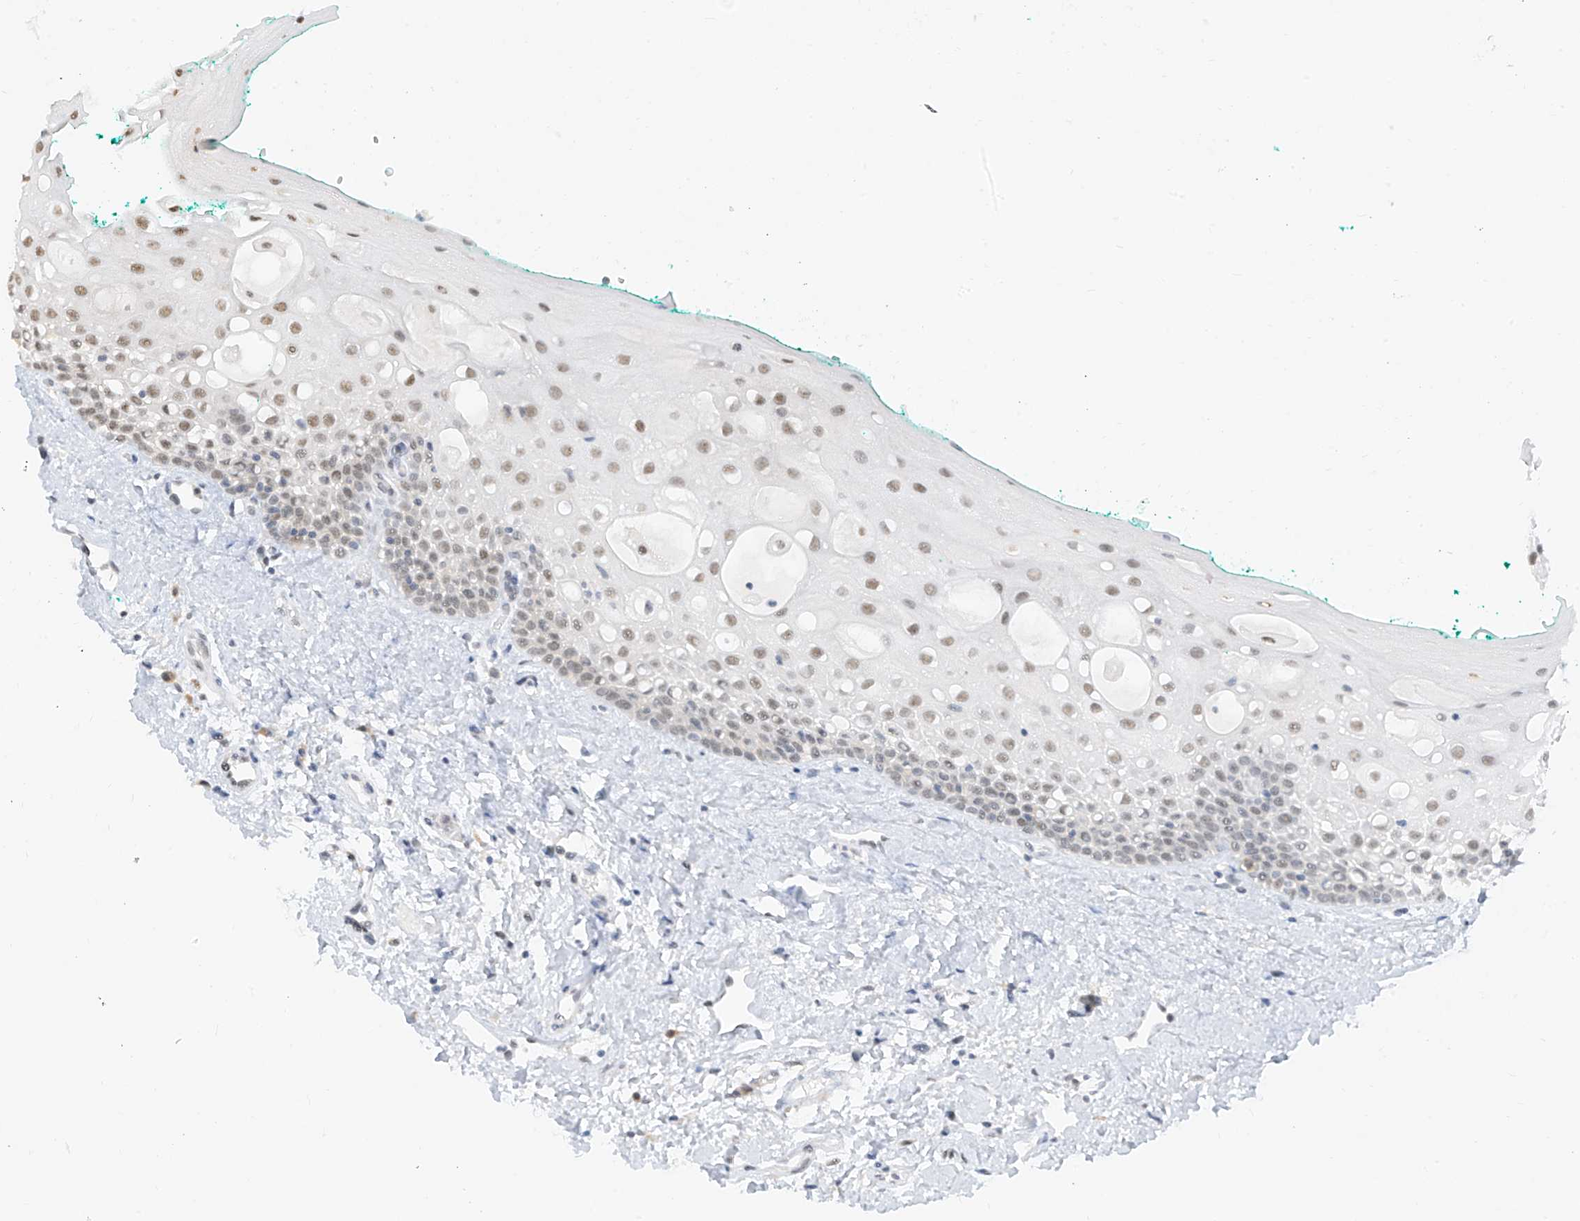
{"staining": {"intensity": "moderate", "quantity": ">75%", "location": "nuclear"}, "tissue": "oral mucosa", "cell_type": "Squamous epithelial cells", "image_type": "normal", "snomed": [{"axis": "morphology", "description": "Normal tissue, NOS"}, {"axis": "topography", "description": "Oral tissue"}], "caption": "An immunohistochemistry micrograph of unremarkable tissue is shown. Protein staining in brown labels moderate nuclear positivity in oral mucosa within squamous epithelial cells.", "gene": "ZMYM2", "patient": {"sex": "female", "age": 70}}